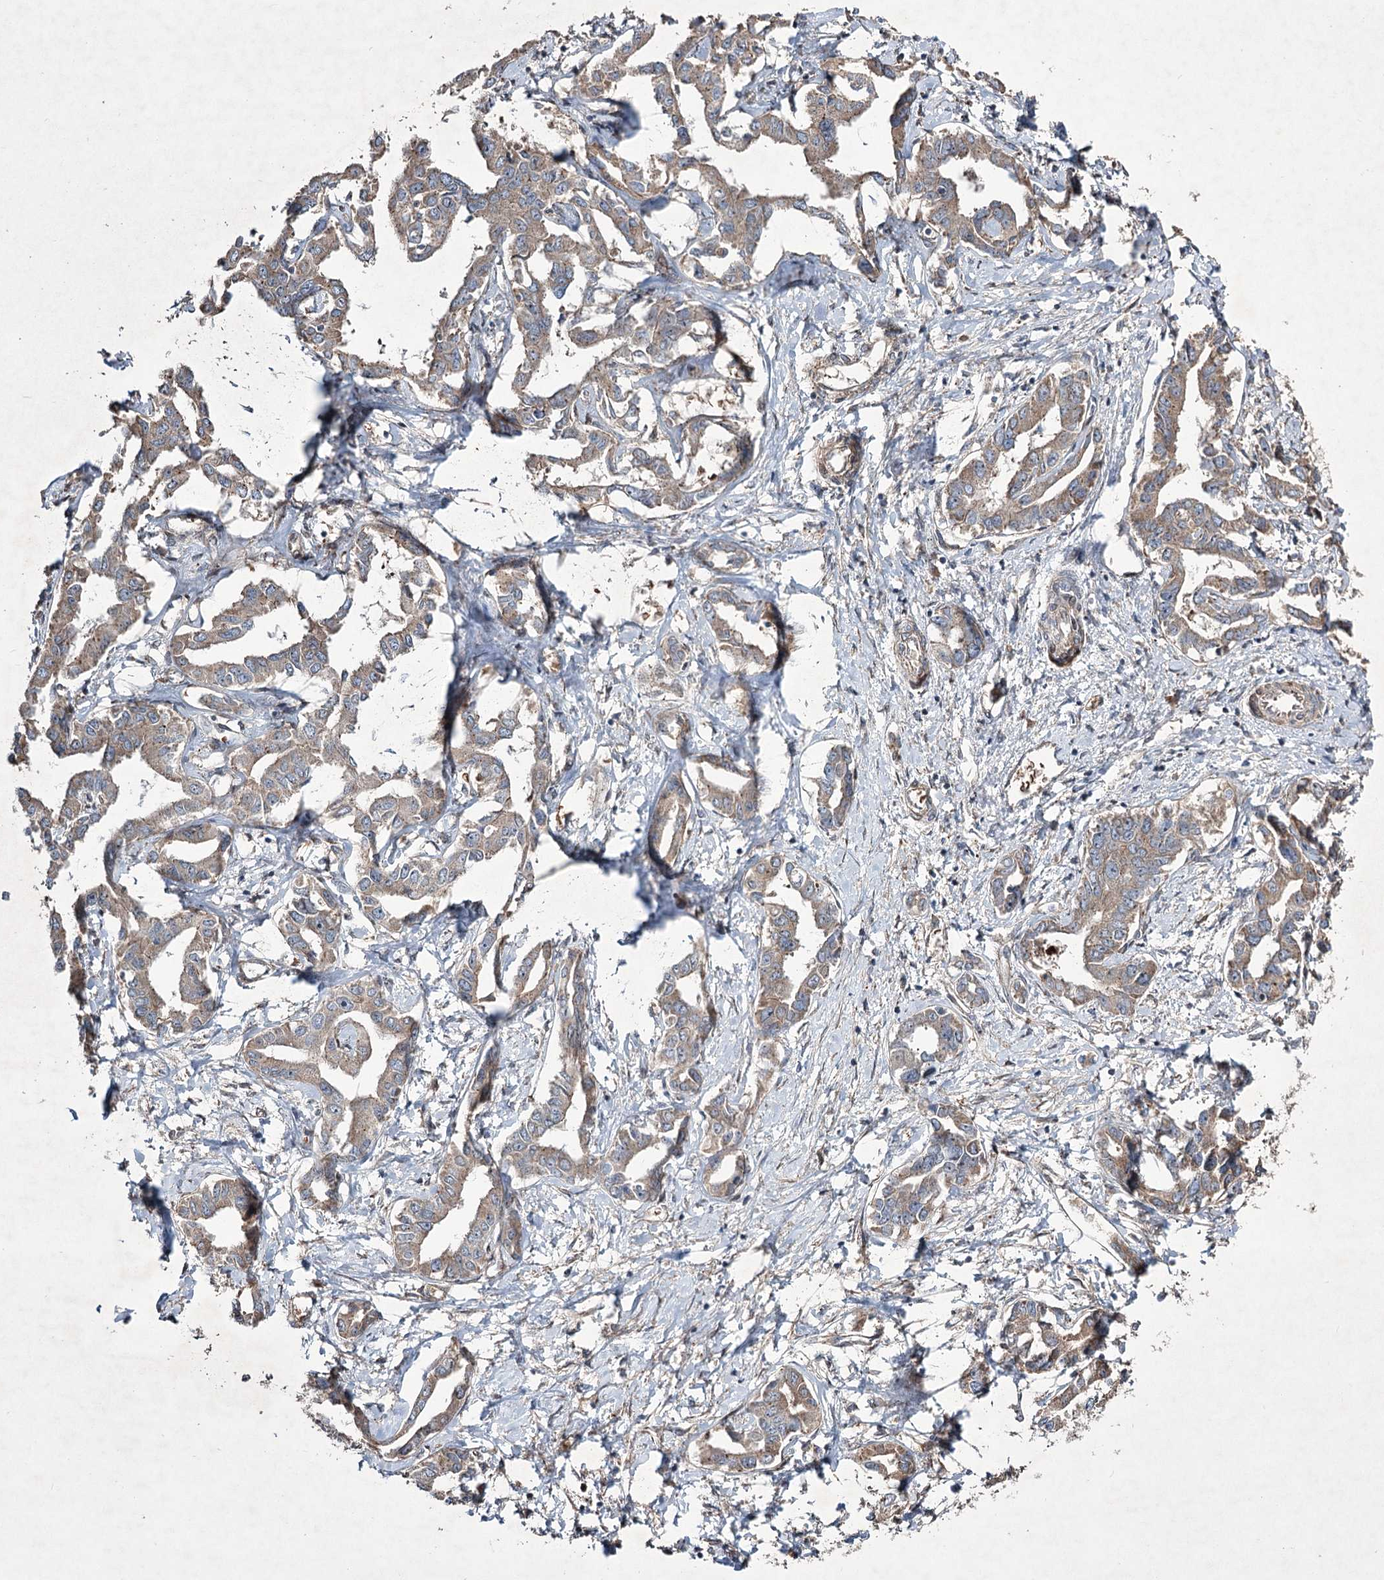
{"staining": {"intensity": "weak", "quantity": ">75%", "location": "cytoplasmic/membranous"}, "tissue": "liver cancer", "cell_type": "Tumor cells", "image_type": "cancer", "snomed": [{"axis": "morphology", "description": "Cholangiocarcinoma"}, {"axis": "topography", "description": "Liver"}], "caption": "A brown stain labels weak cytoplasmic/membranous expression of a protein in human cholangiocarcinoma (liver) tumor cells.", "gene": "SERINC5", "patient": {"sex": "male", "age": 59}}